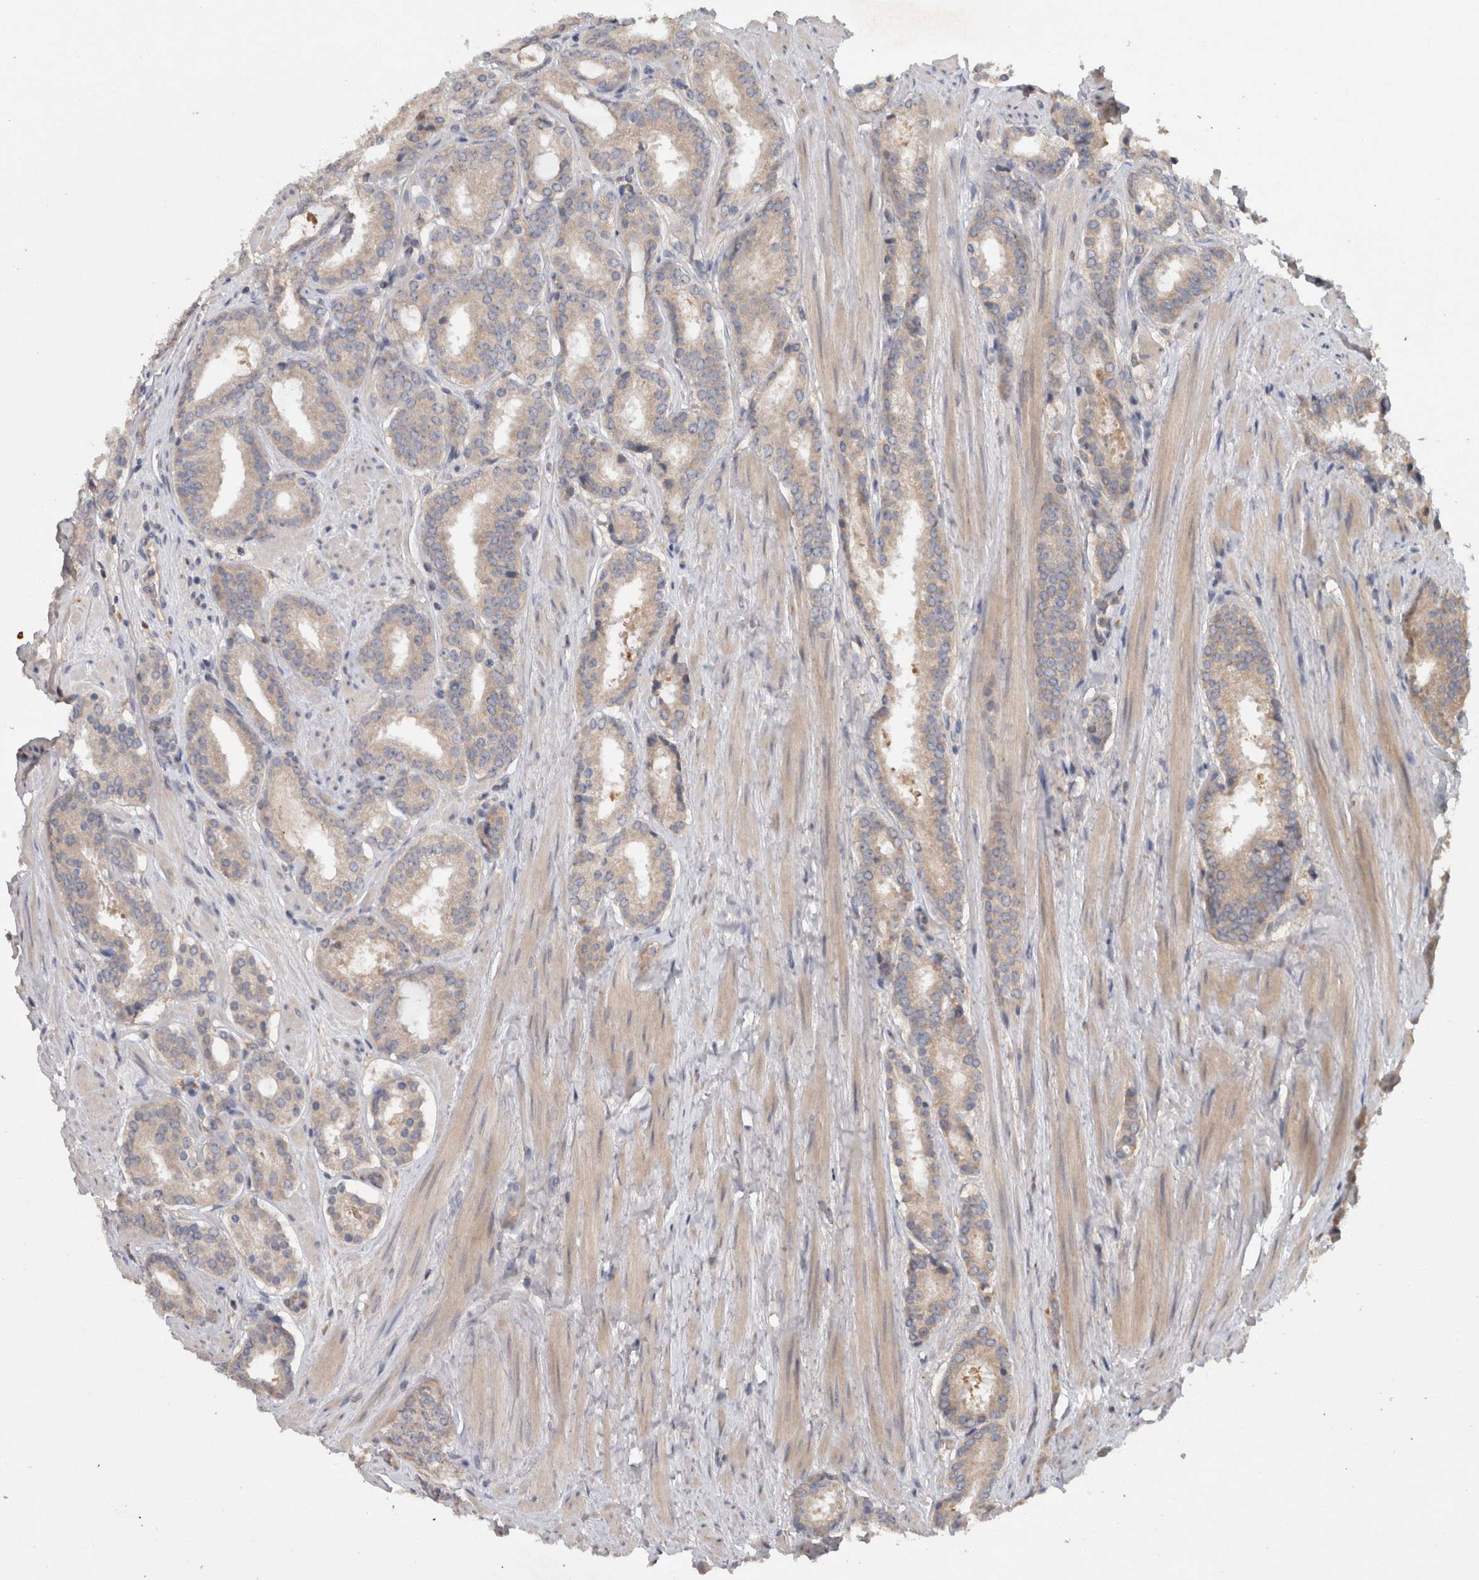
{"staining": {"intensity": "weak", "quantity": "<25%", "location": "cytoplasmic/membranous"}, "tissue": "prostate cancer", "cell_type": "Tumor cells", "image_type": "cancer", "snomed": [{"axis": "morphology", "description": "Adenocarcinoma, Low grade"}, {"axis": "topography", "description": "Prostate"}], "caption": "Adenocarcinoma (low-grade) (prostate) was stained to show a protein in brown. There is no significant staining in tumor cells.", "gene": "TARBP1", "patient": {"sex": "male", "age": 69}}